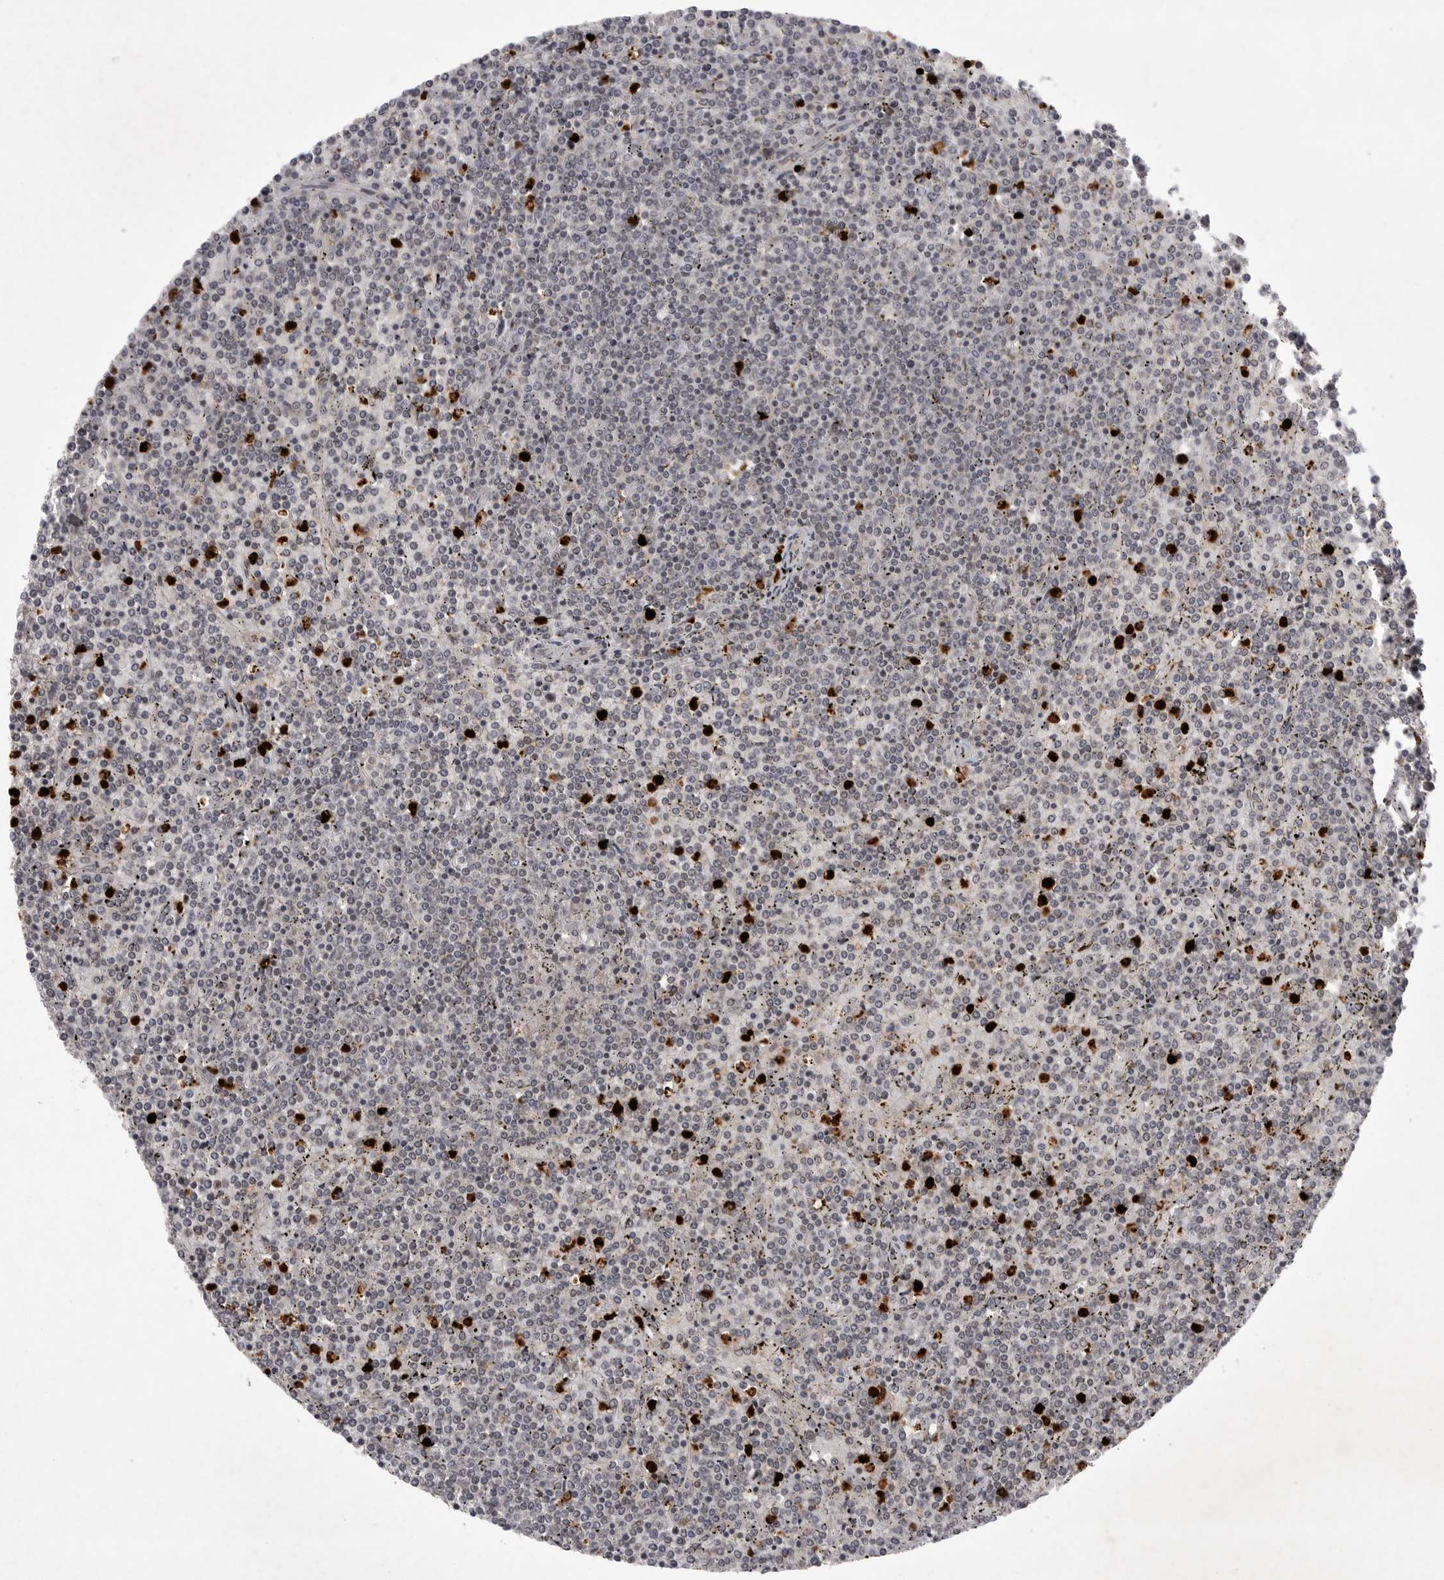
{"staining": {"intensity": "negative", "quantity": "none", "location": "none"}, "tissue": "lymphoma", "cell_type": "Tumor cells", "image_type": "cancer", "snomed": [{"axis": "morphology", "description": "Malignant lymphoma, non-Hodgkin's type, Low grade"}, {"axis": "topography", "description": "Spleen"}], "caption": "A high-resolution image shows immunohistochemistry (IHC) staining of lymphoma, which displays no significant expression in tumor cells.", "gene": "UBE3D", "patient": {"sex": "female", "age": 19}}